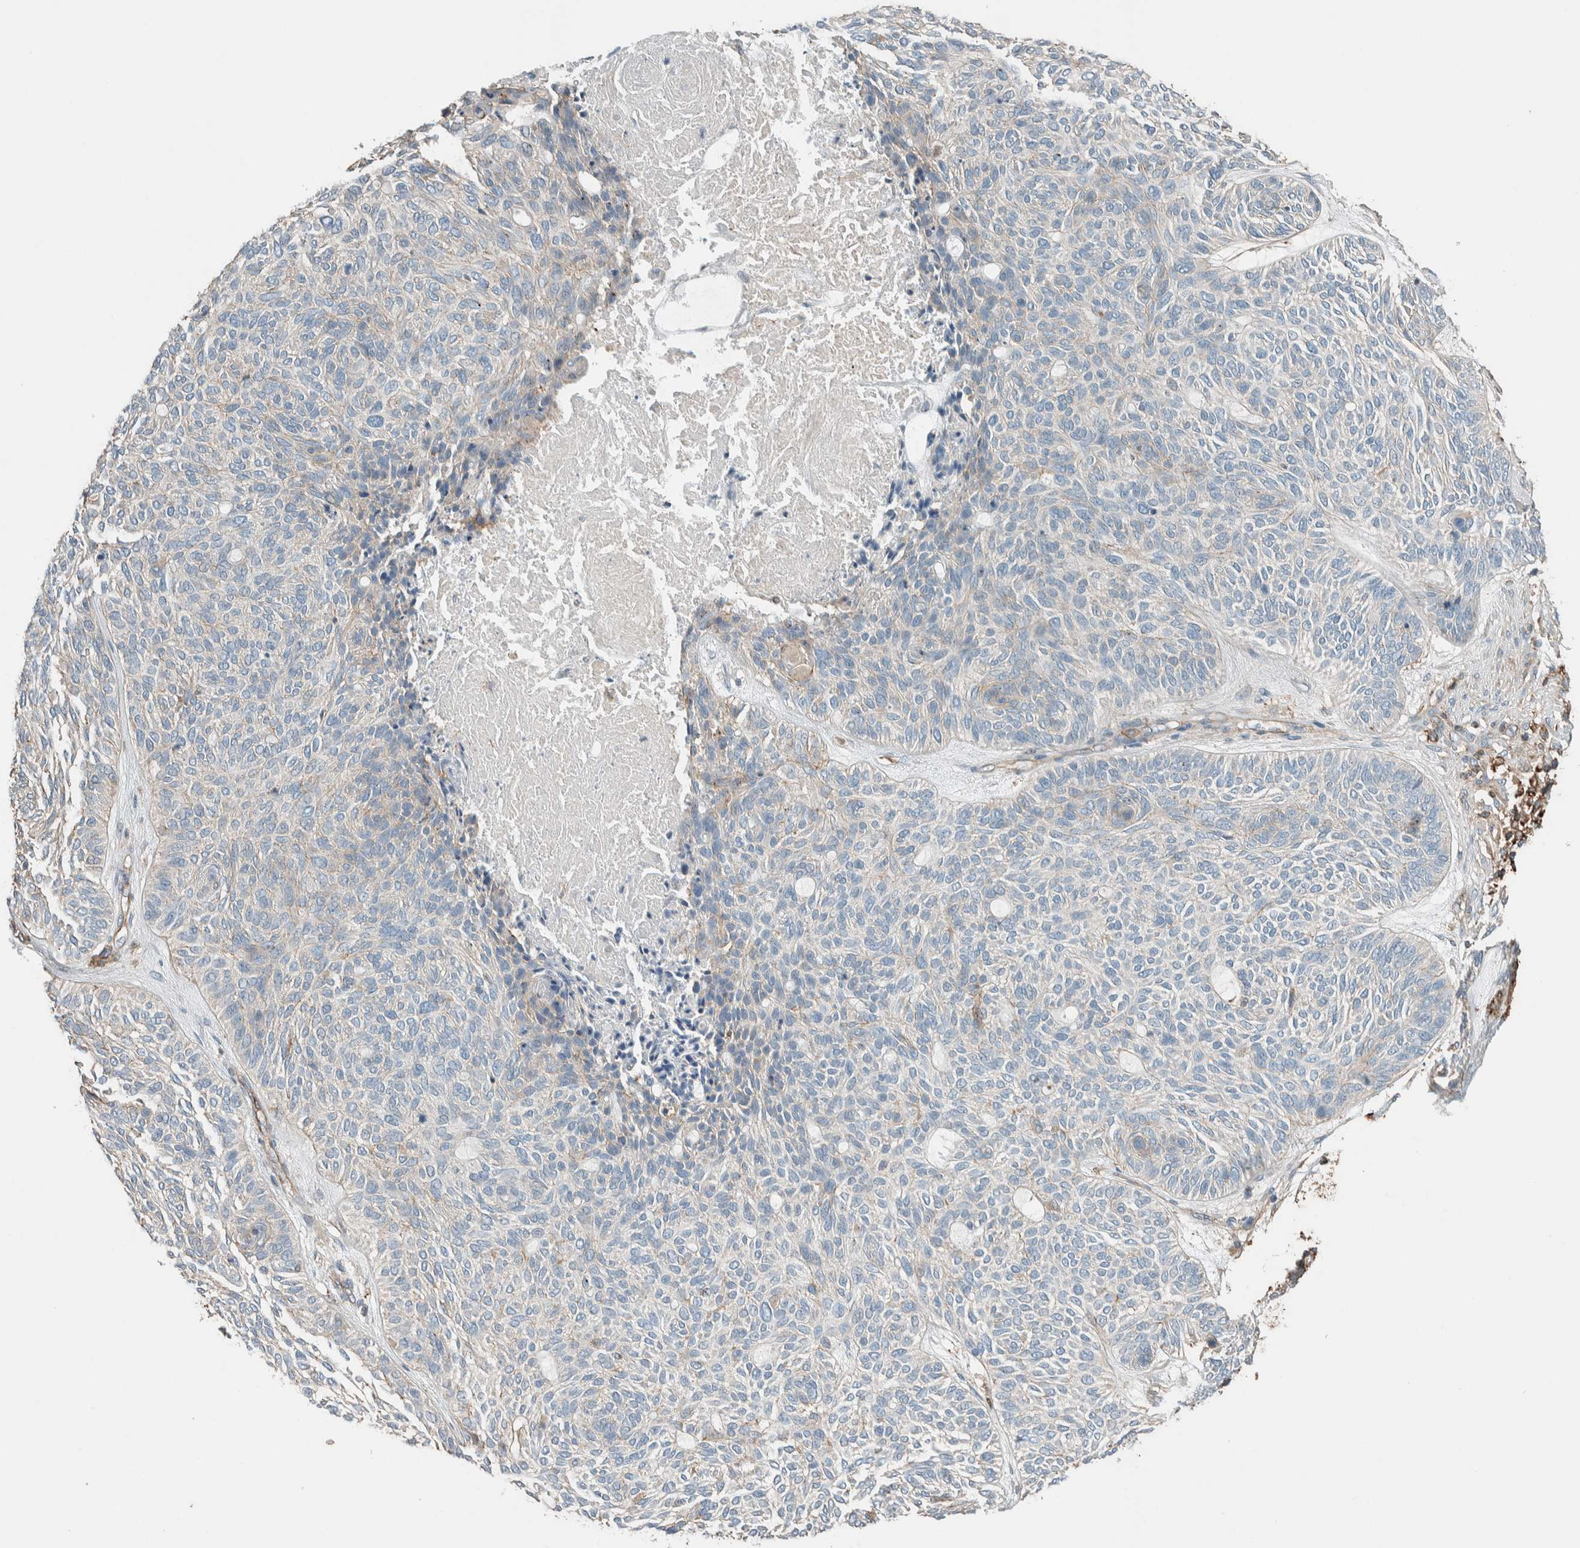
{"staining": {"intensity": "negative", "quantity": "none", "location": "none"}, "tissue": "skin cancer", "cell_type": "Tumor cells", "image_type": "cancer", "snomed": [{"axis": "morphology", "description": "Basal cell carcinoma"}, {"axis": "topography", "description": "Skin"}], "caption": "This image is of skin cancer (basal cell carcinoma) stained with immunohistochemistry (IHC) to label a protein in brown with the nuclei are counter-stained blue. There is no staining in tumor cells.", "gene": "CTBP2", "patient": {"sex": "male", "age": 55}}